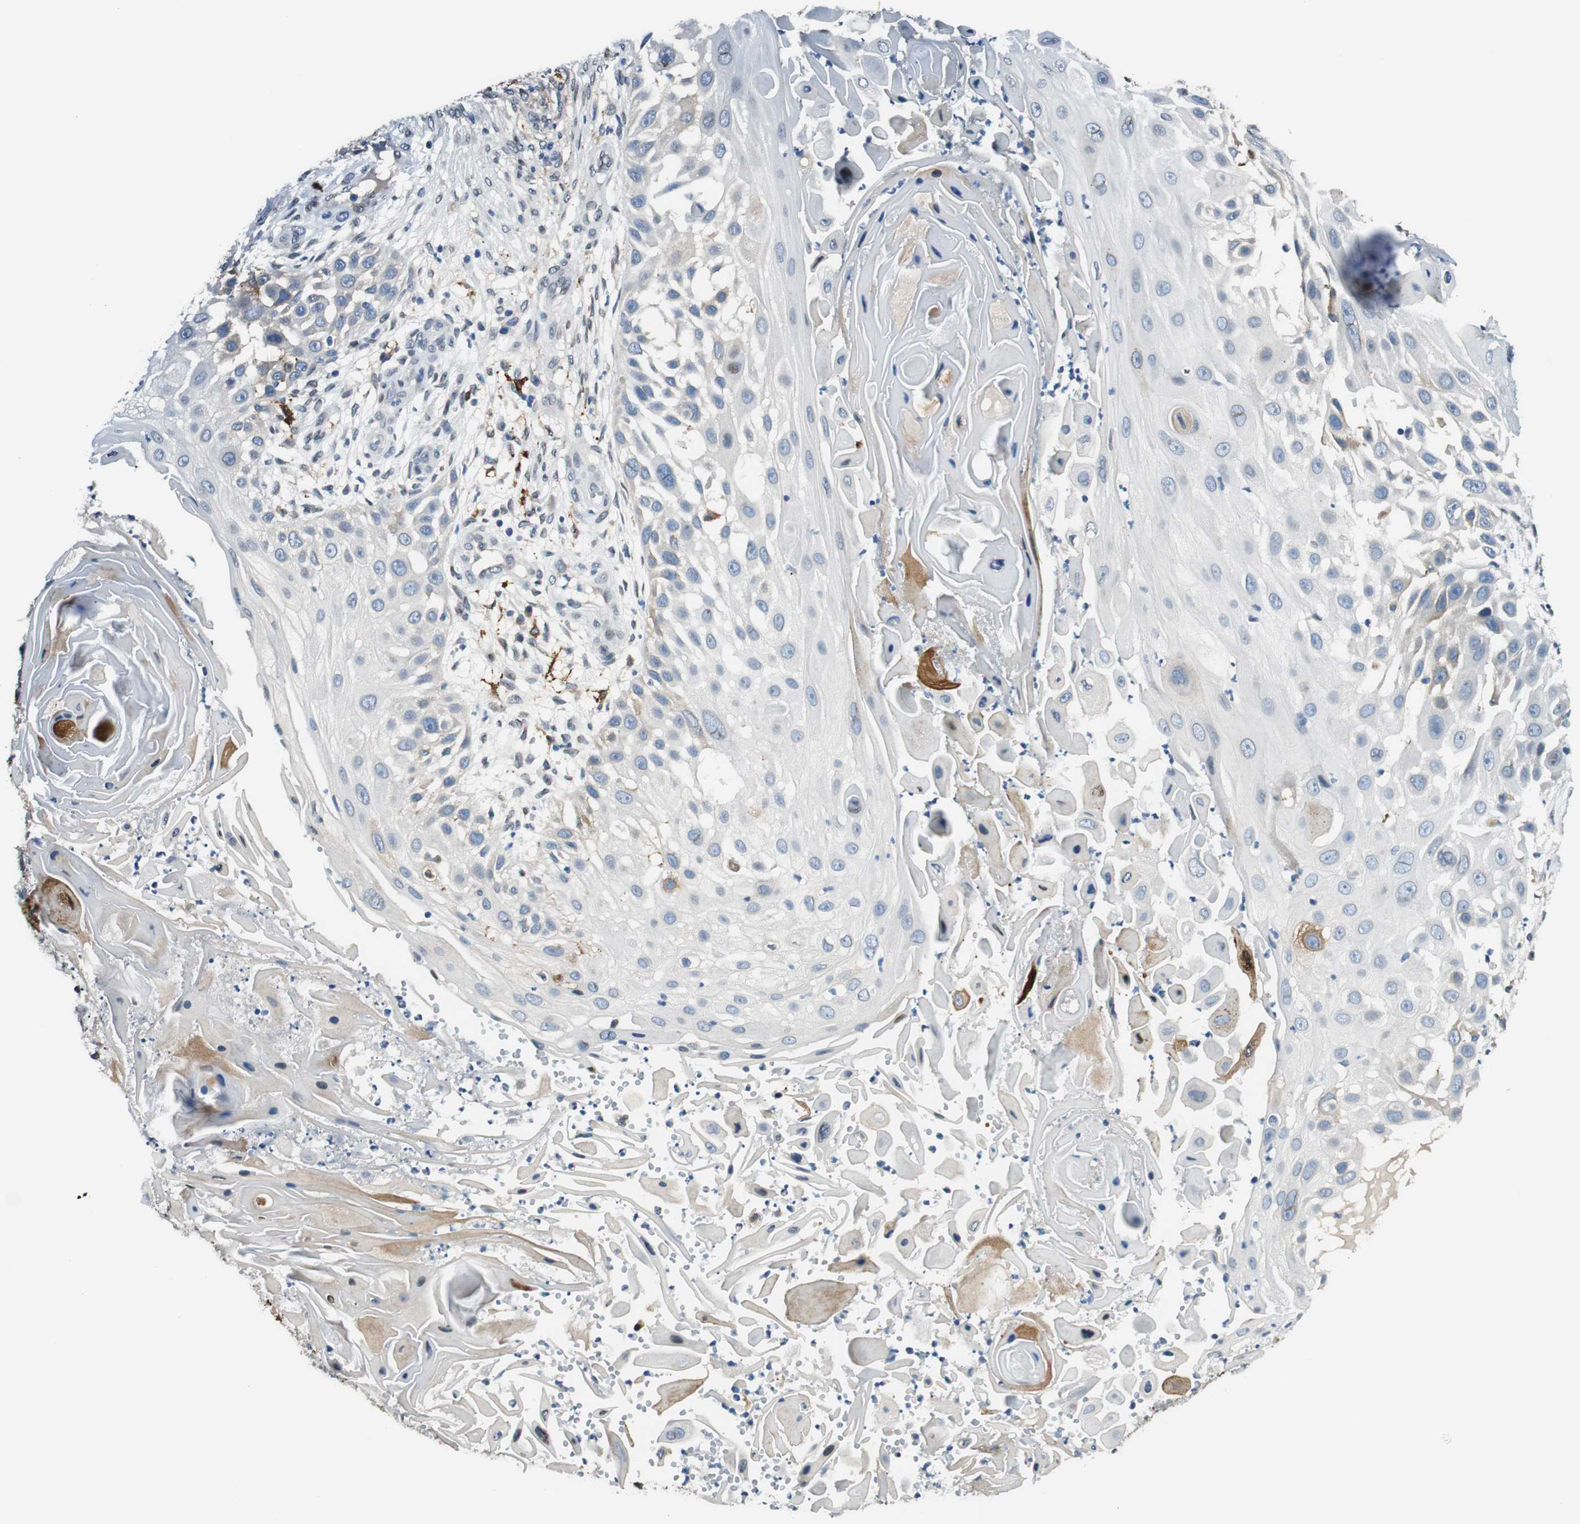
{"staining": {"intensity": "weak", "quantity": "<25%", "location": "cytoplasmic/membranous"}, "tissue": "skin cancer", "cell_type": "Tumor cells", "image_type": "cancer", "snomed": [{"axis": "morphology", "description": "Squamous cell carcinoma, NOS"}, {"axis": "topography", "description": "Skin"}], "caption": "The immunohistochemistry image has no significant positivity in tumor cells of skin cancer tissue.", "gene": "TMEM260", "patient": {"sex": "female", "age": 44}}